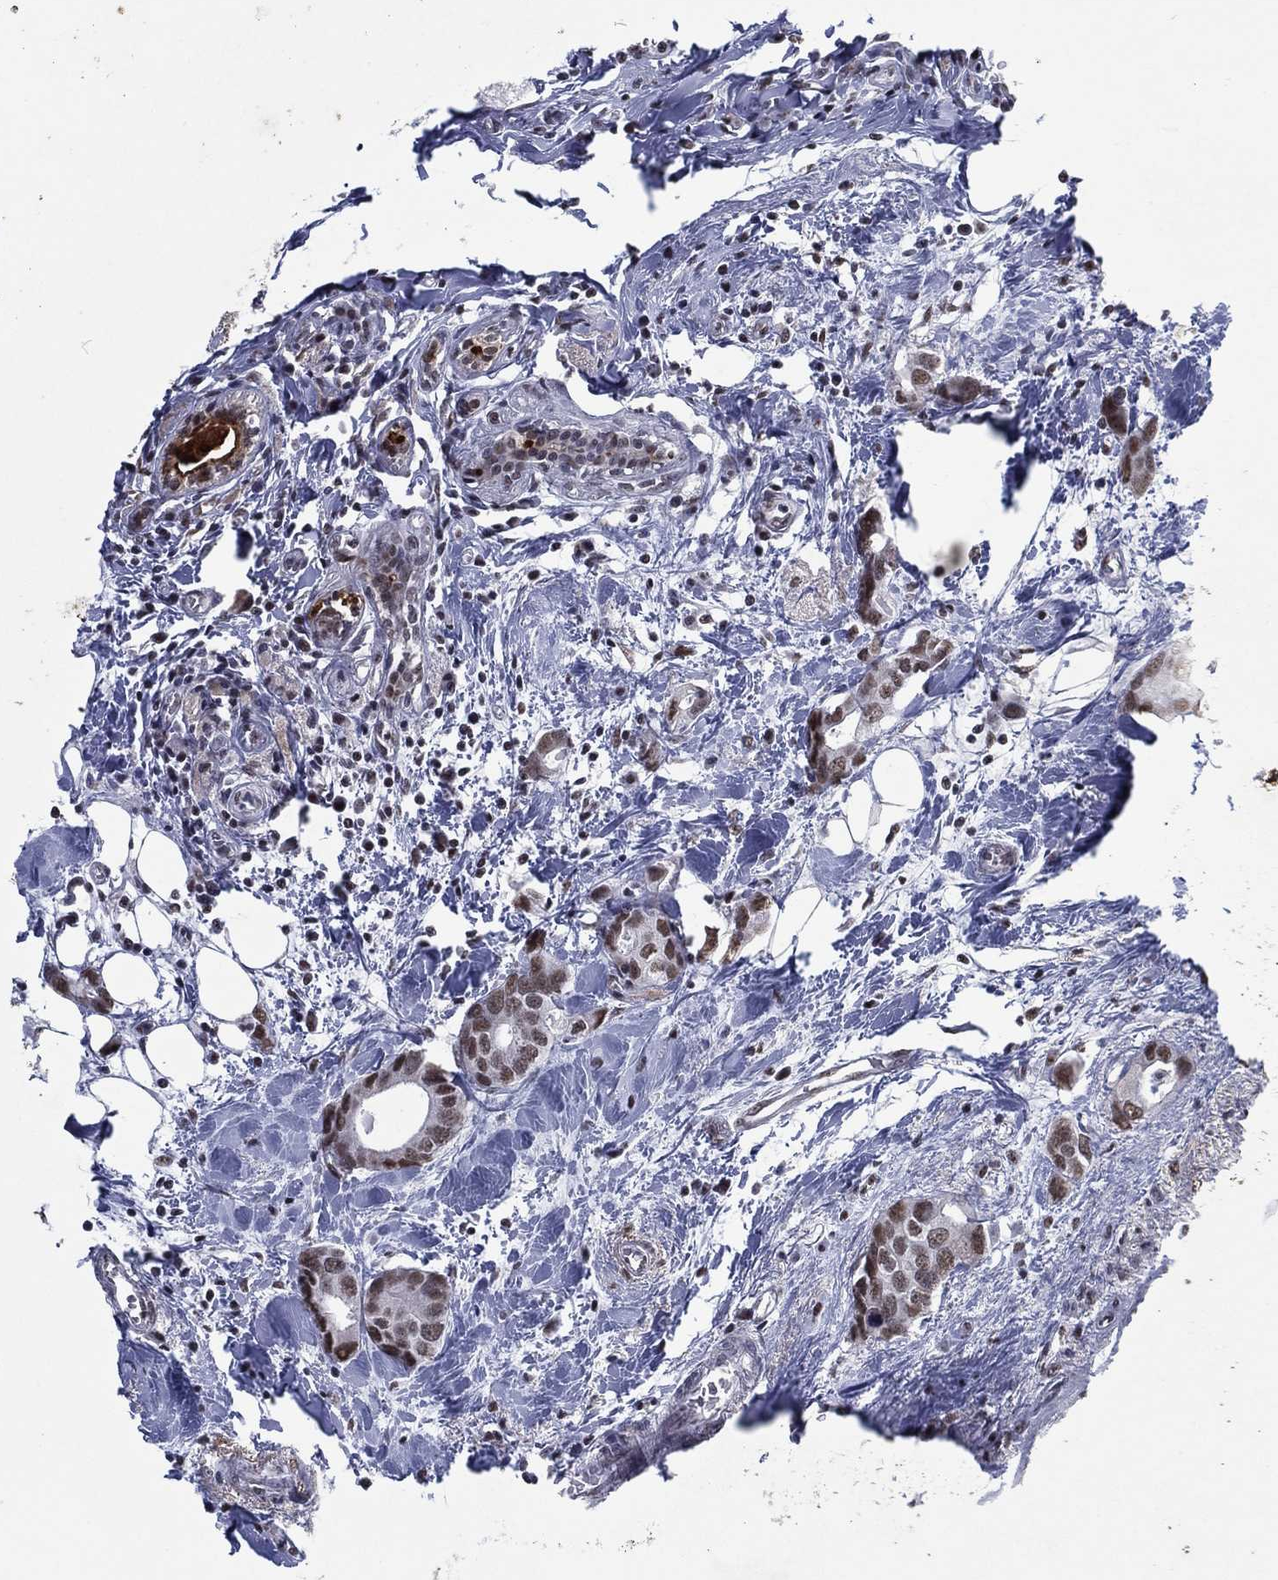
{"staining": {"intensity": "moderate", "quantity": "<25%", "location": "nuclear"}, "tissue": "breast cancer", "cell_type": "Tumor cells", "image_type": "cancer", "snomed": [{"axis": "morphology", "description": "Duct carcinoma"}, {"axis": "topography", "description": "Breast"}], "caption": "Intraductal carcinoma (breast) tissue exhibits moderate nuclear expression in about <25% of tumor cells, visualized by immunohistochemistry.", "gene": "ZBTB42", "patient": {"sex": "female", "age": 83}}